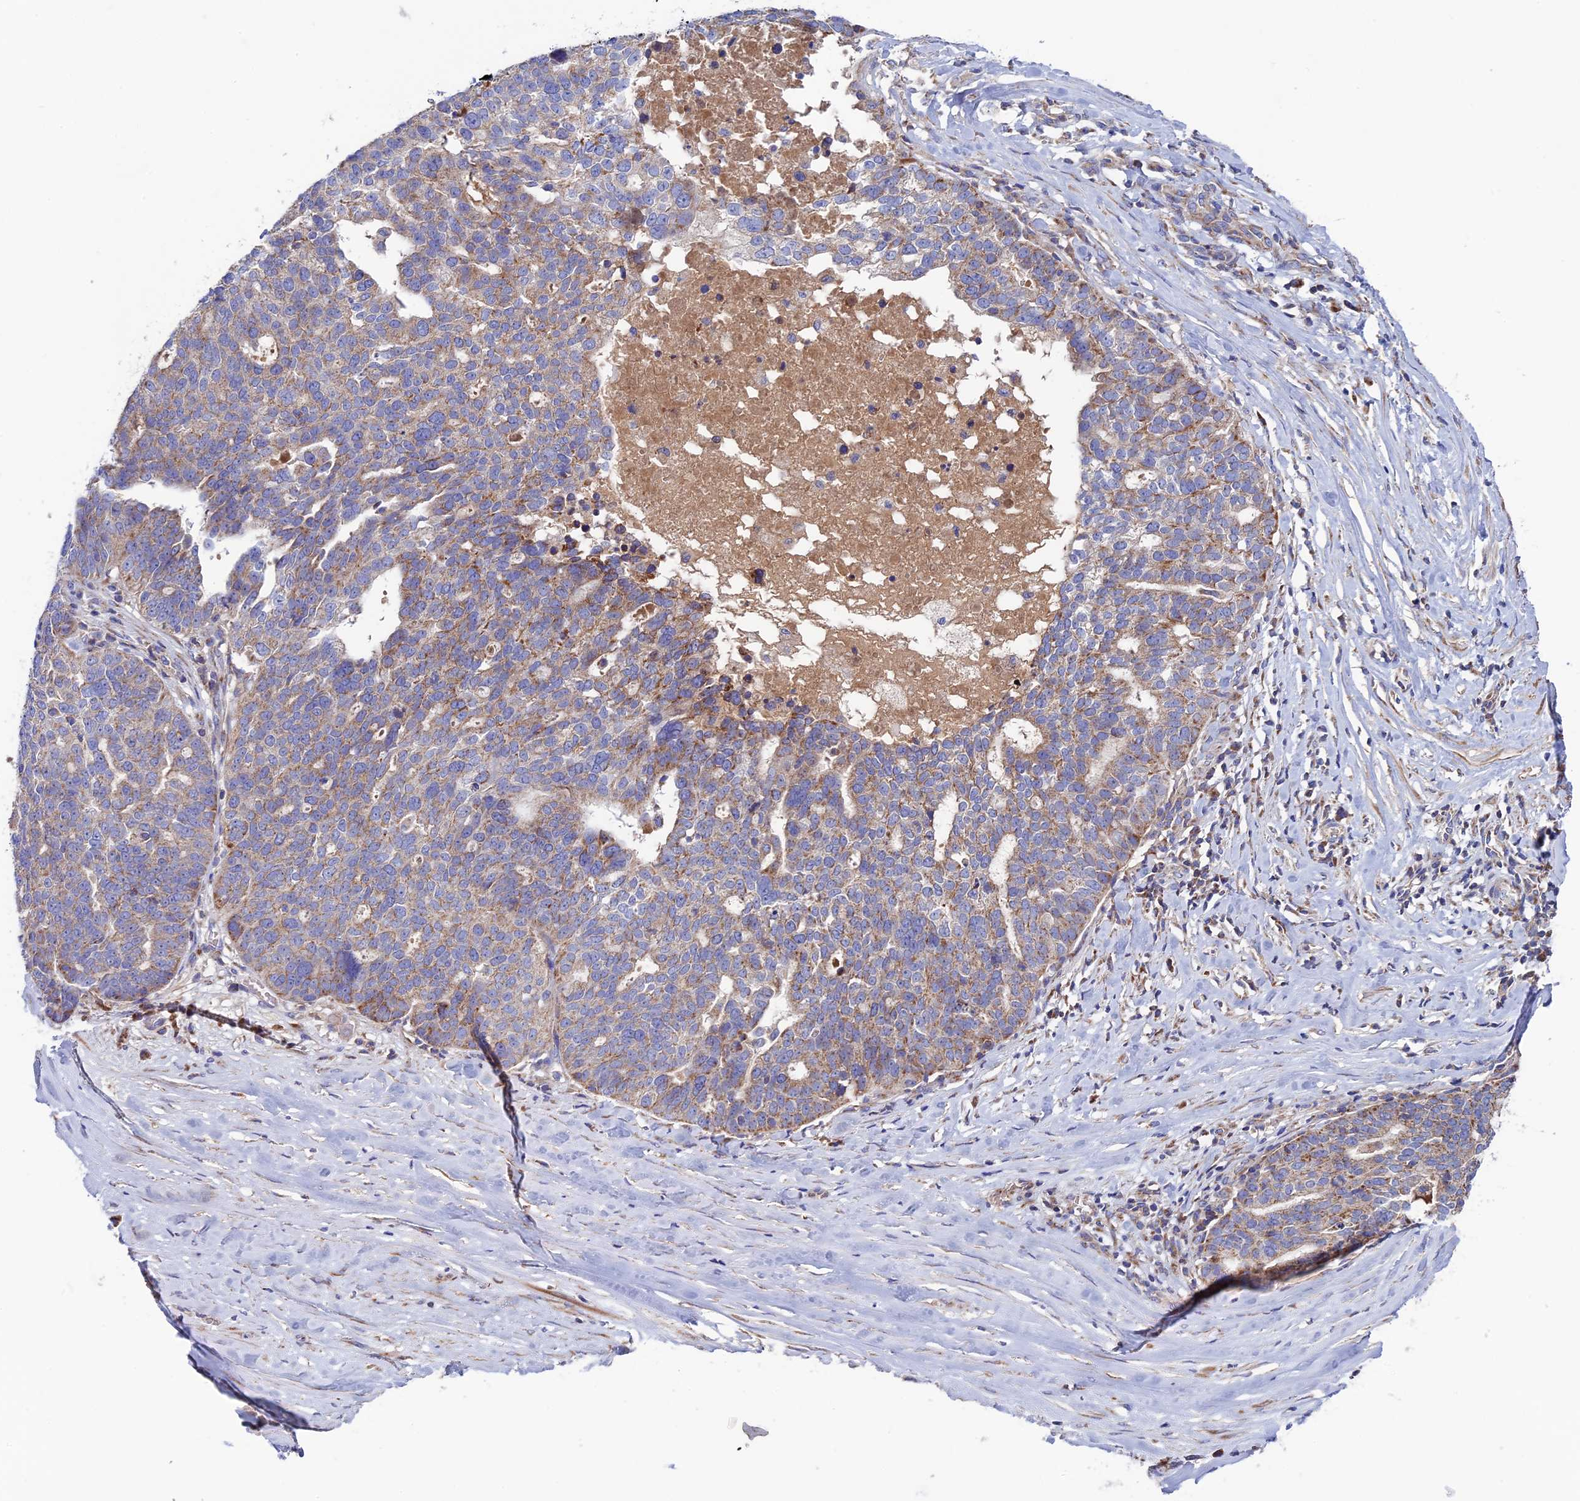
{"staining": {"intensity": "weak", "quantity": ">75%", "location": "cytoplasmic/membranous"}, "tissue": "ovarian cancer", "cell_type": "Tumor cells", "image_type": "cancer", "snomed": [{"axis": "morphology", "description": "Cystadenocarcinoma, serous, NOS"}, {"axis": "topography", "description": "Ovary"}], "caption": "Human ovarian serous cystadenocarcinoma stained with a brown dye exhibits weak cytoplasmic/membranous positive expression in about >75% of tumor cells.", "gene": "SLC15A5", "patient": {"sex": "female", "age": 59}}